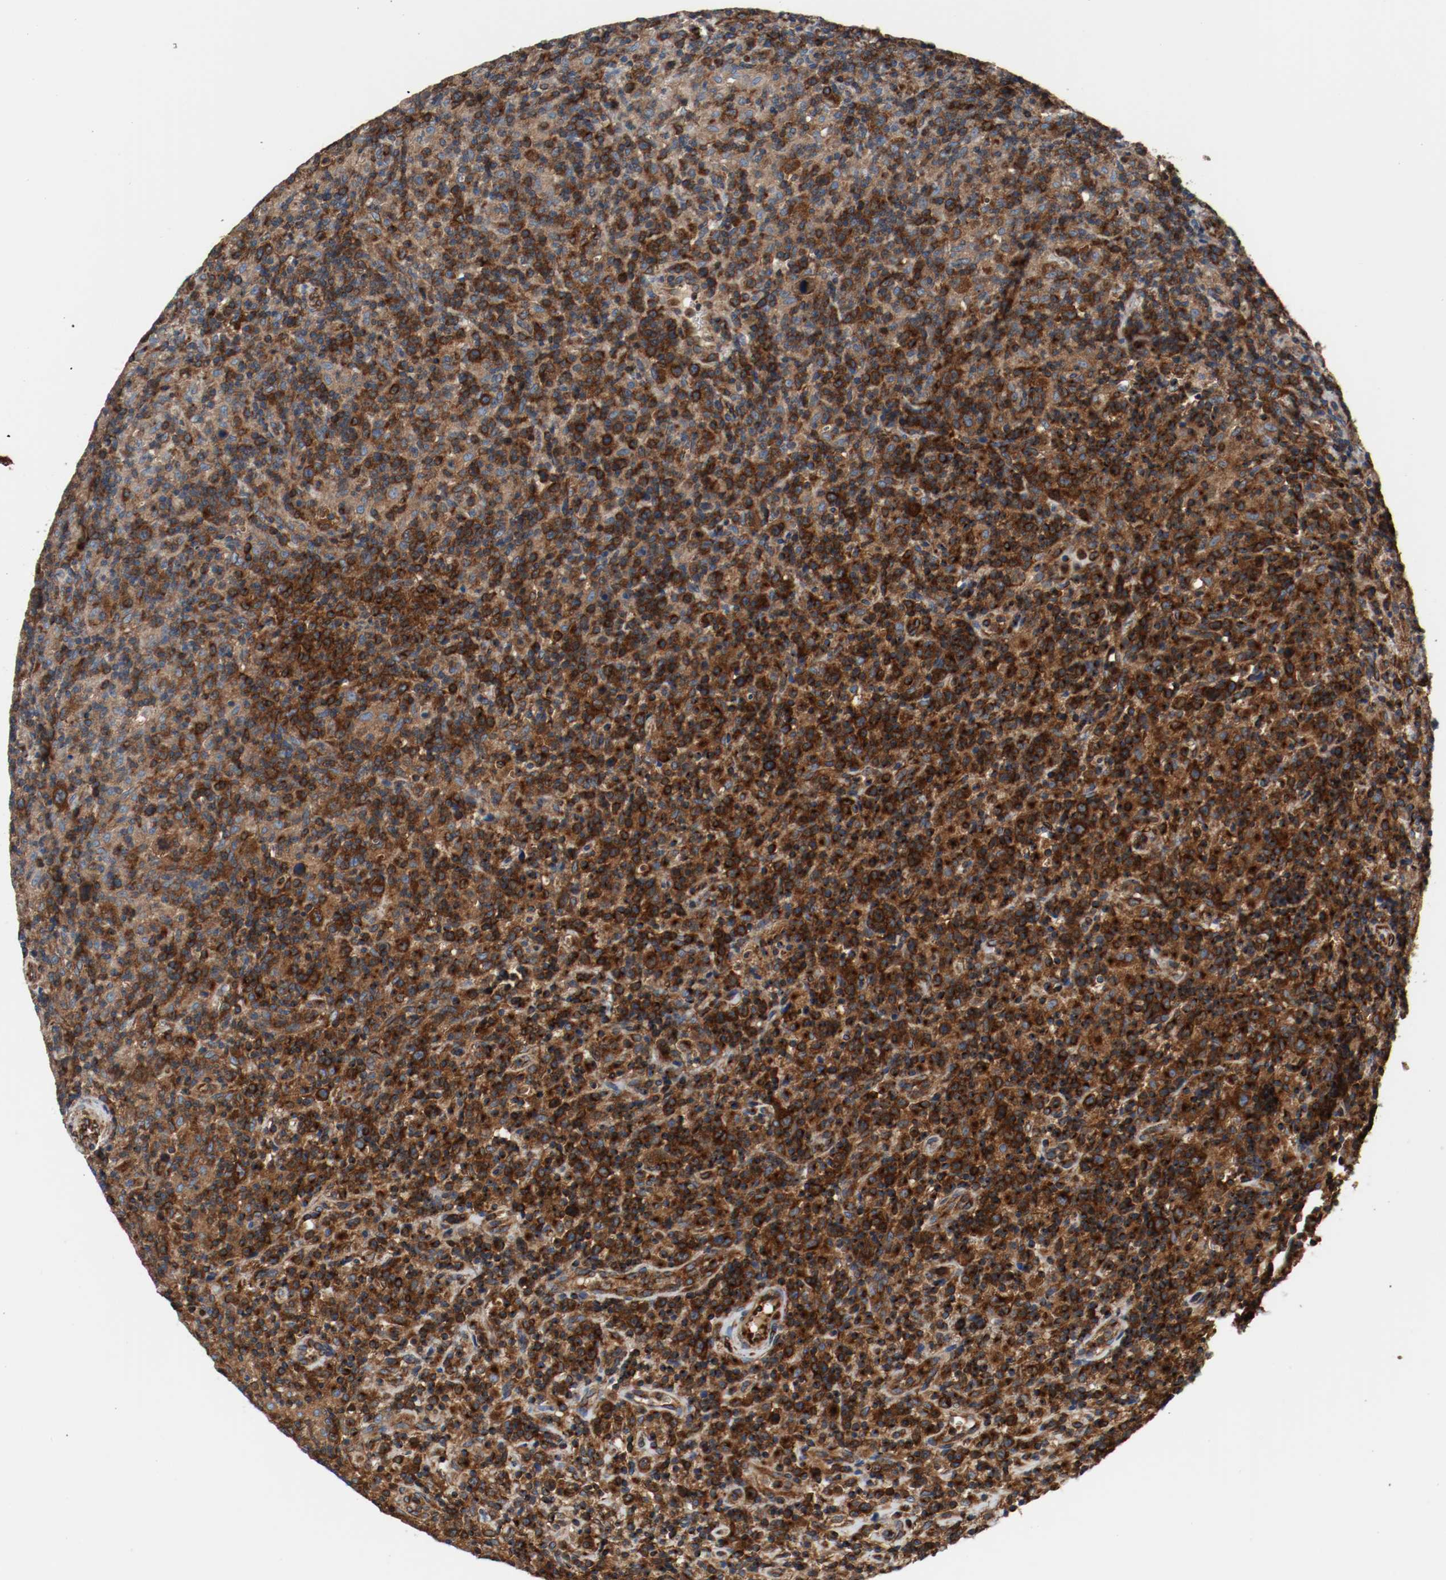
{"staining": {"intensity": "strong", "quantity": ">75%", "location": "cytoplasmic/membranous"}, "tissue": "lymphoma", "cell_type": "Tumor cells", "image_type": "cancer", "snomed": [{"axis": "morphology", "description": "Hodgkin's disease, NOS"}, {"axis": "topography", "description": "Lymph node"}], "caption": "Tumor cells reveal high levels of strong cytoplasmic/membranous expression in about >75% of cells in Hodgkin's disease.", "gene": "TUBA3D", "patient": {"sex": "male", "age": 65}}